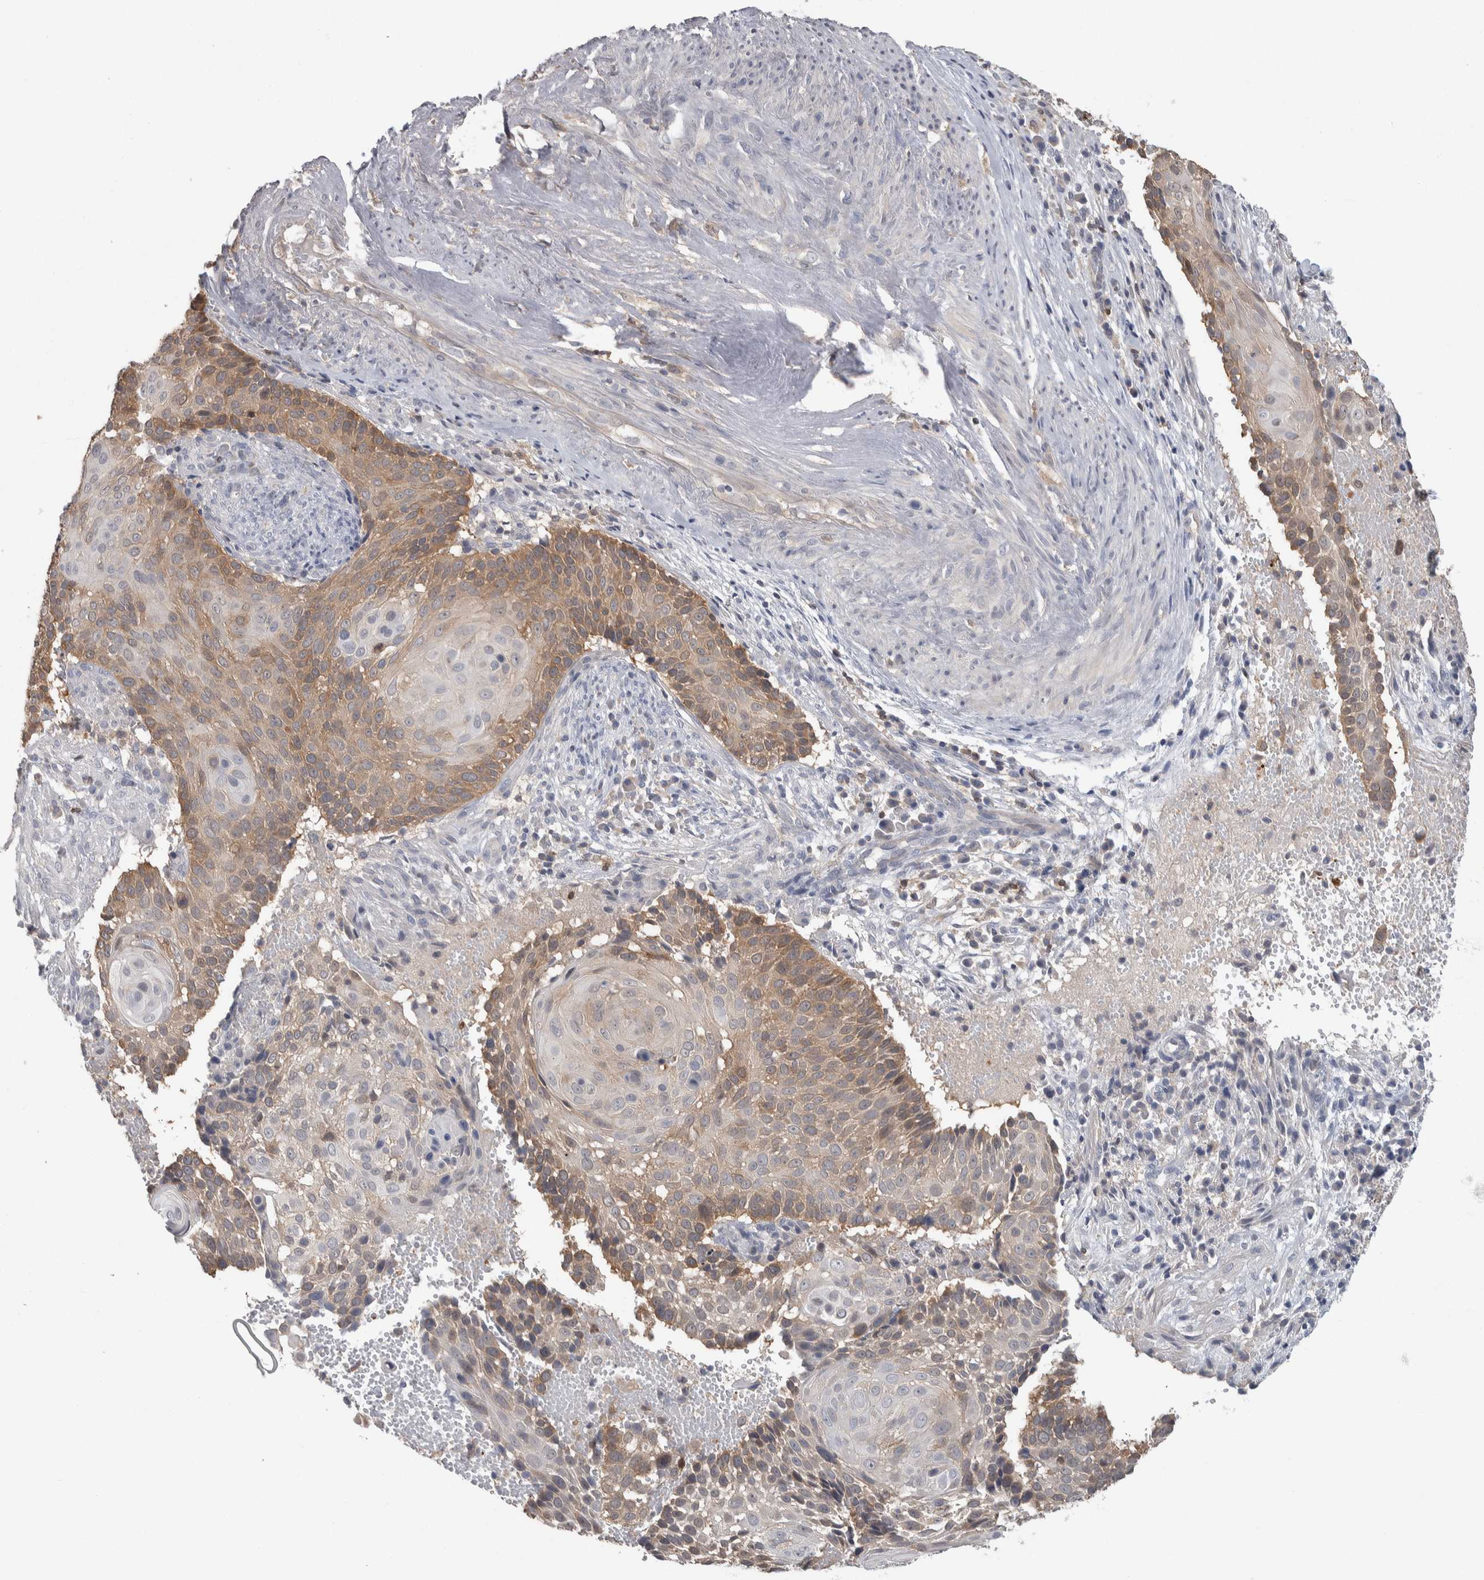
{"staining": {"intensity": "moderate", "quantity": ">75%", "location": "cytoplasmic/membranous,nuclear"}, "tissue": "cervical cancer", "cell_type": "Tumor cells", "image_type": "cancer", "snomed": [{"axis": "morphology", "description": "Squamous cell carcinoma, NOS"}, {"axis": "topography", "description": "Cervix"}], "caption": "The image reveals a brown stain indicating the presence of a protein in the cytoplasmic/membranous and nuclear of tumor cells in cervical cancer.", "gene": "HTATIP2", "patient": {"sex": "female", "age": 74}}